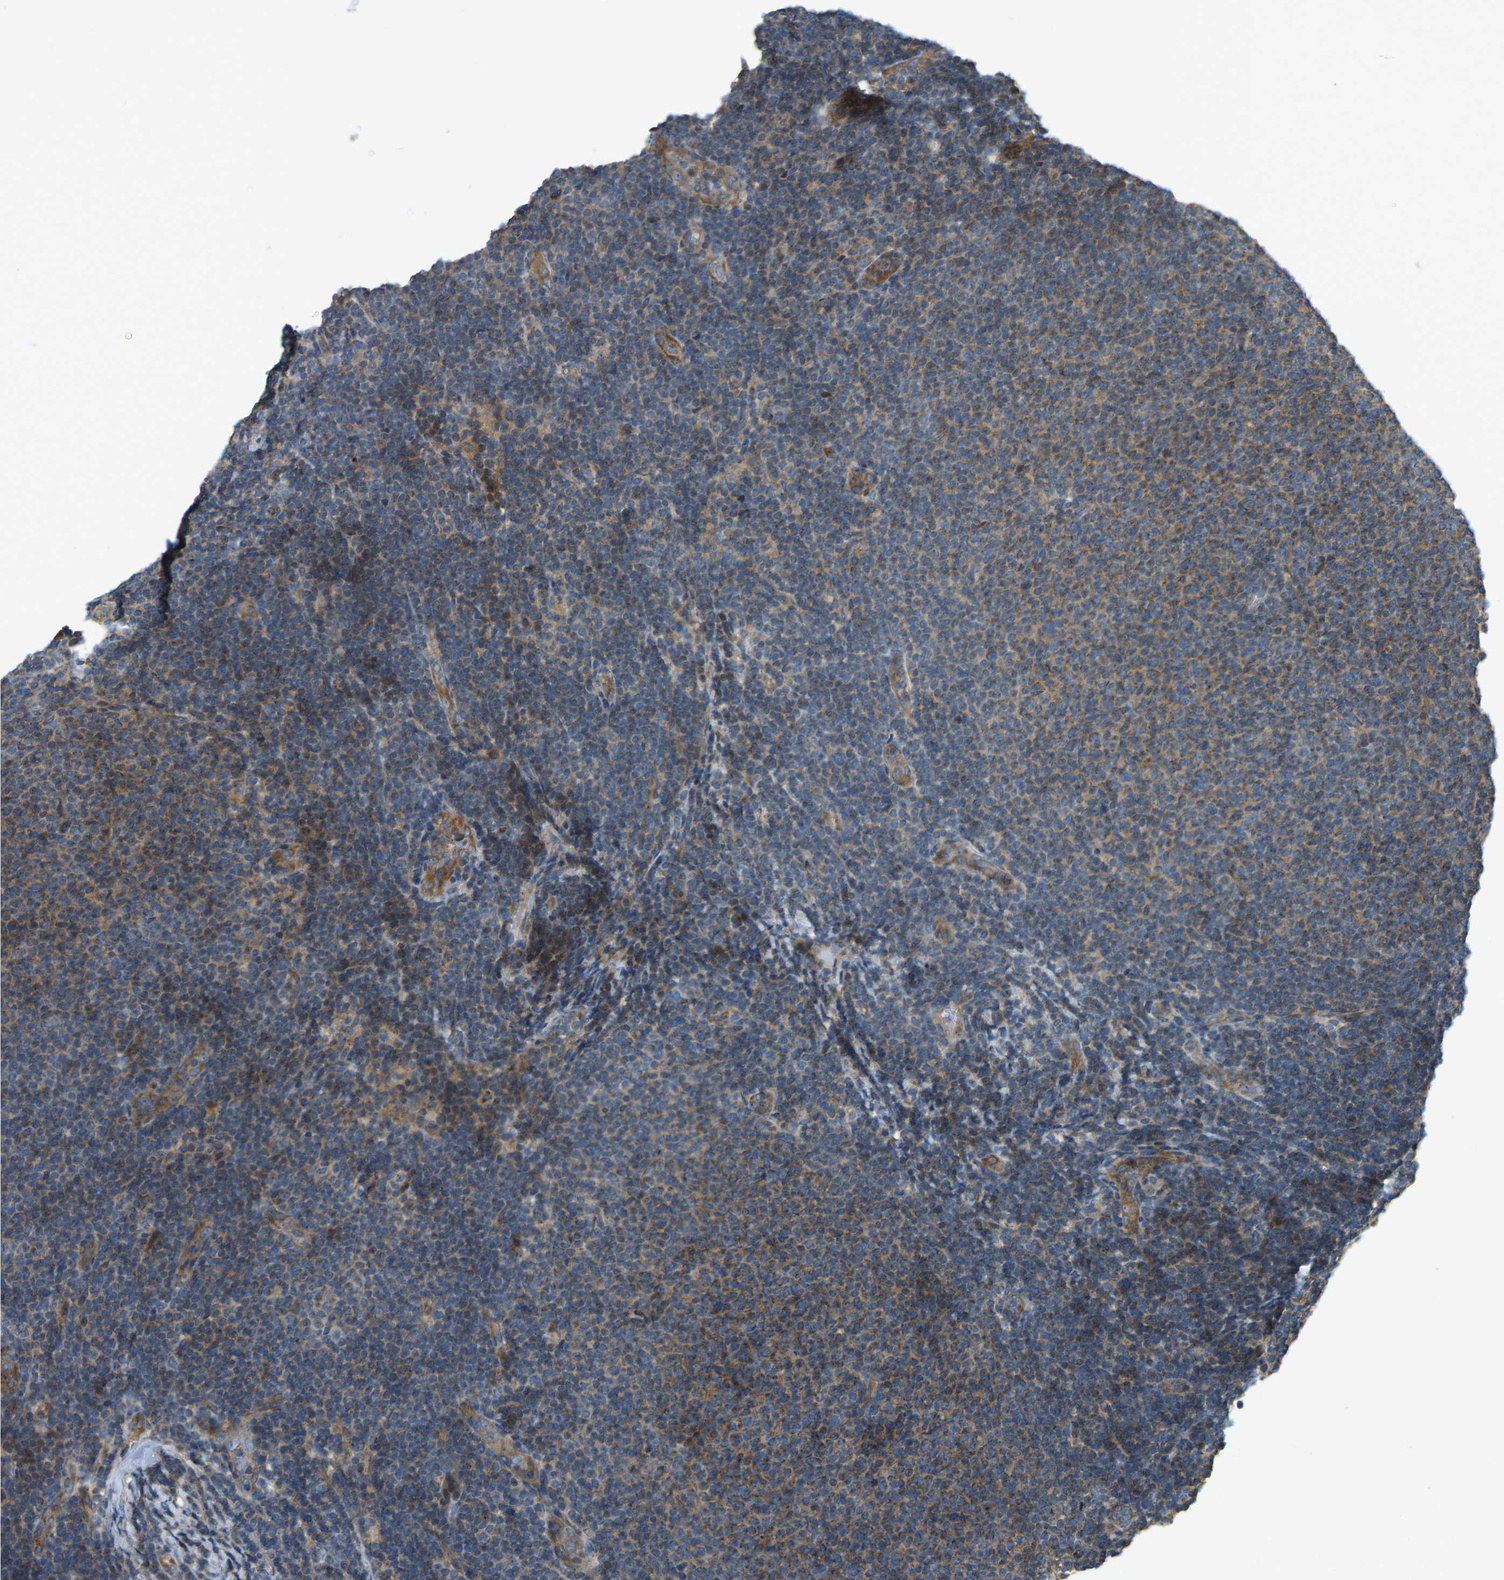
{"staining": {"intensity": "strong", "quantity": "25%-75%", "location": "cytoplasmic/membranous"}, "tissue": "lymphoma", "cell_type": "Tumor cells", "image_type": "cancer", "snomed": [{"axis": "morphology", "description": "Malignant lymphoma, non-Hodgkin's type, Low grade"}, {"axis": "topography", "description": "Lymph node"}], "caption": "Strong cytoplasmic/membranous expression is identified in about 25%-75% of tumor cells in lymphoma.", "gene": "SAMD9L", "patient": {"sex": "male", "age": 66}}